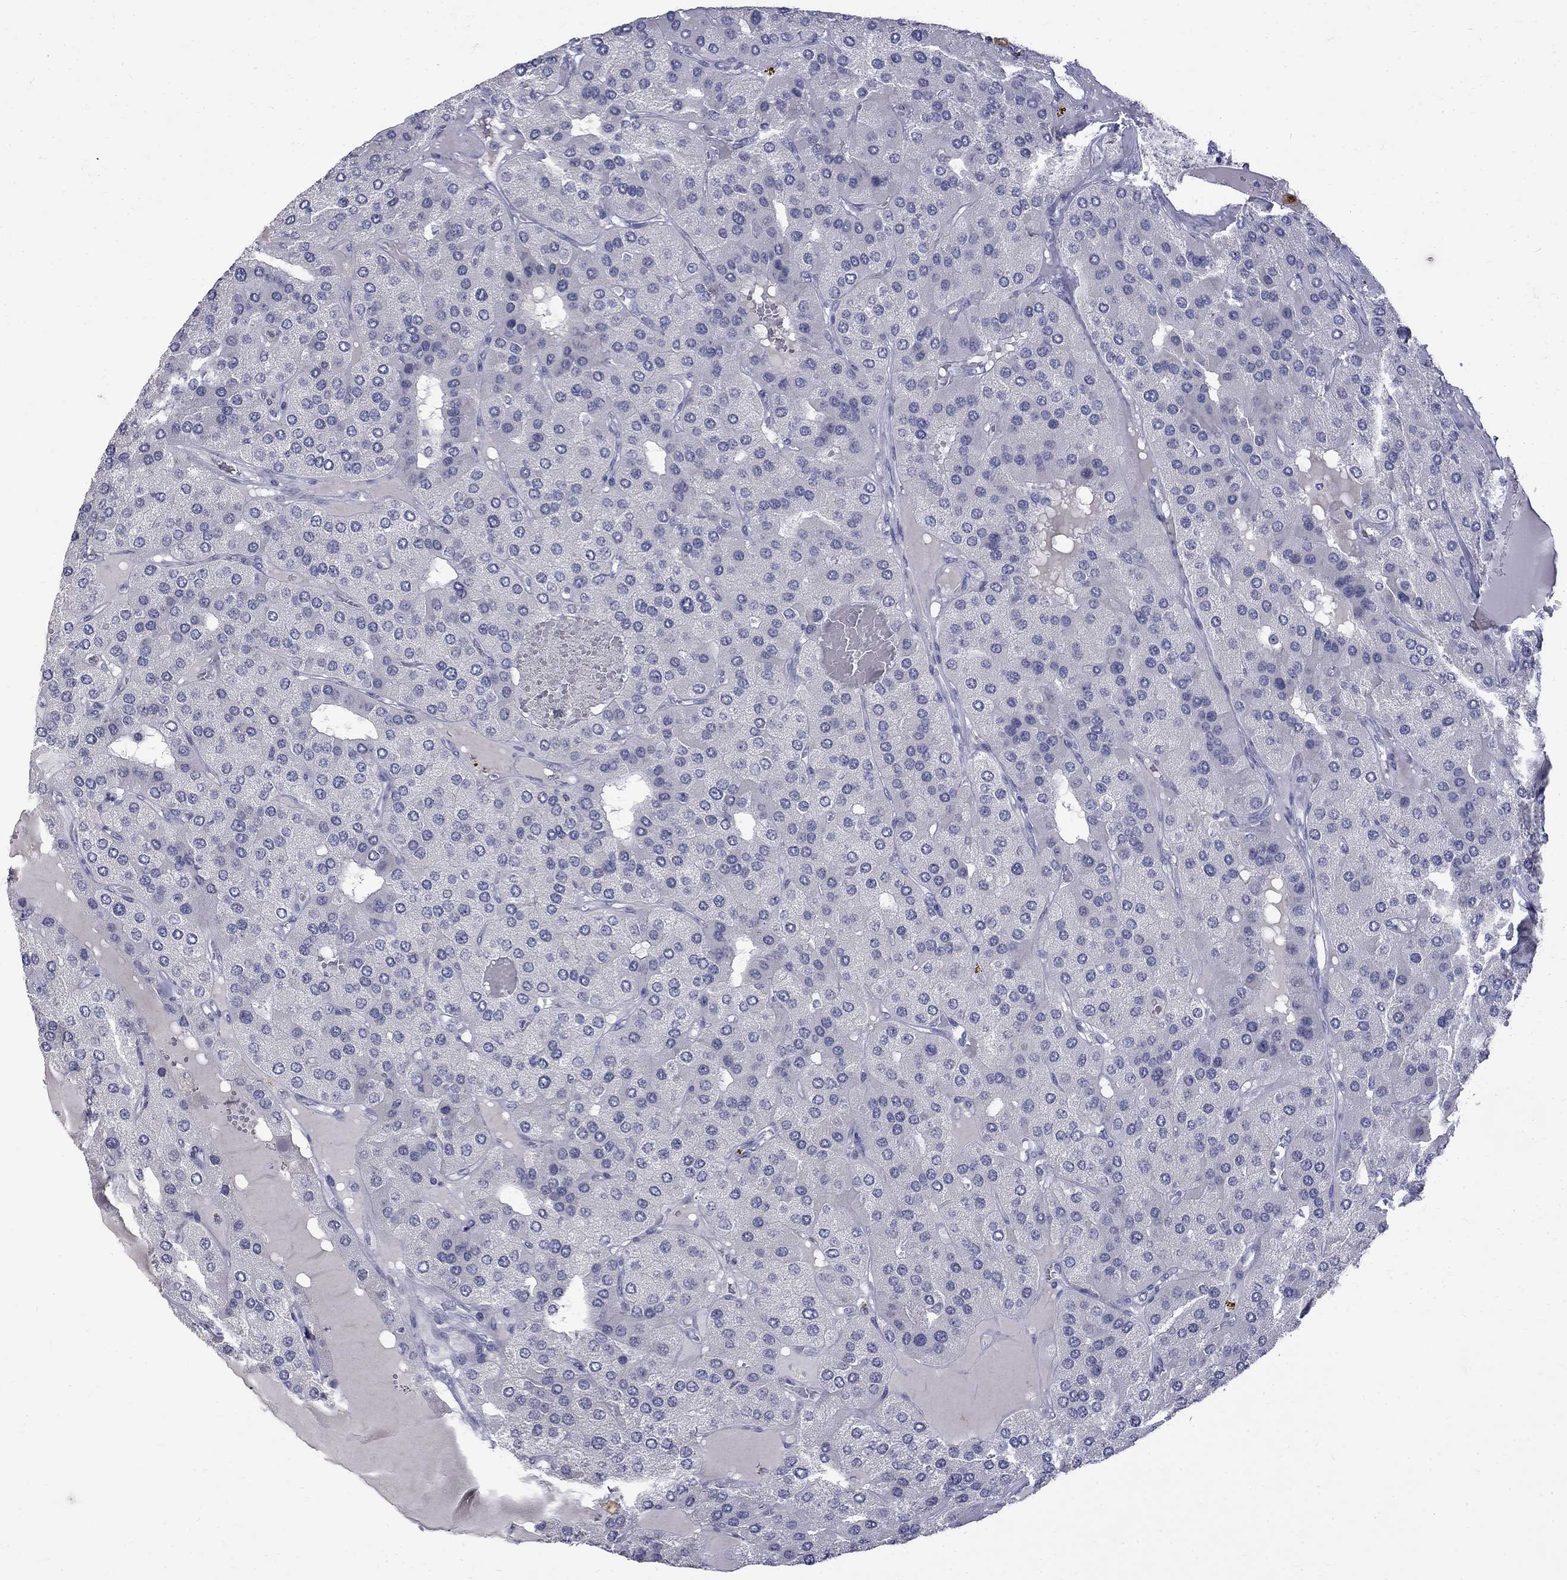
{"staining": {"intensity": "negative", "quantity": "none", "location": "none"}, "tissue": "parathyroid gland", "cell_type": "Glandular cells", "image_type": "normal", "snomed": [{"axis": "morphology", "description": "Normal tissue, NOS"}, {"axis": "morphology", "description": "Adenoma, NOS"}, {"axis": "topography", "description": "Parathyroid gland"}], "caption": "An image of parathyroid gland stained for a protein demonstrates no brown staining in glandular cells.", "gene": "CTNND2", "patient": {"sex": "female", "age": 86}}